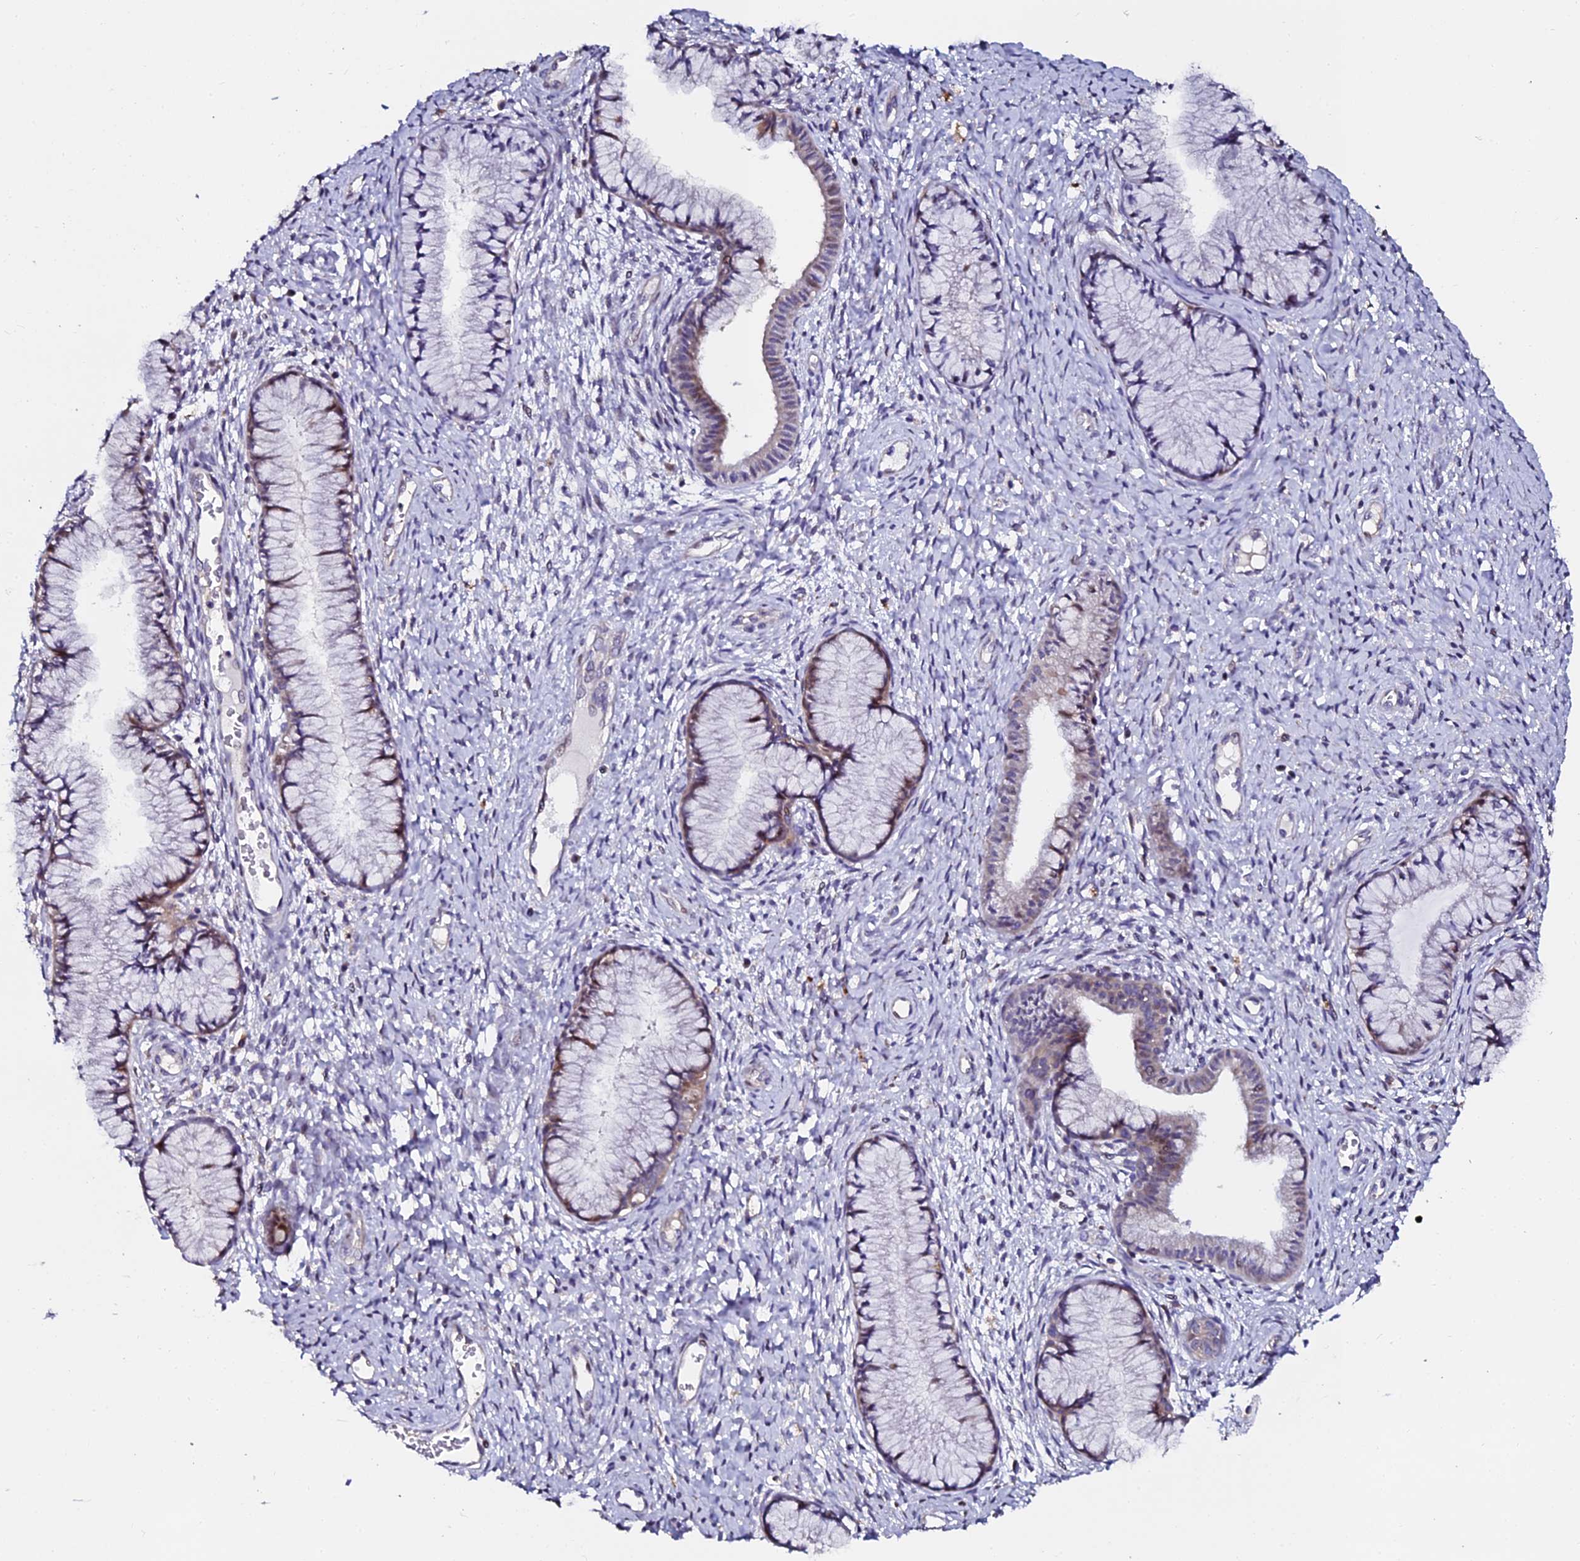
{"staining": {"intensity": "moderate", "quantity": "<25%", "location": "cytoplasmic/membranous"}, "tissue": "cervix", "cell_type": "Glandular cells", "image_type": "normal", "snomed": [{"axis": "morphology", "description": "Normal tissue, NOS"}, {"axis": "topography", "description": "Cervix"}], "caption": "Protein staining of benign cervix demonstrates moderate cytoplasmic/membranous expression in about <25% of glandular cells.", "gene": "GPN3", "patient": {"sex": "female", "age": 42}}